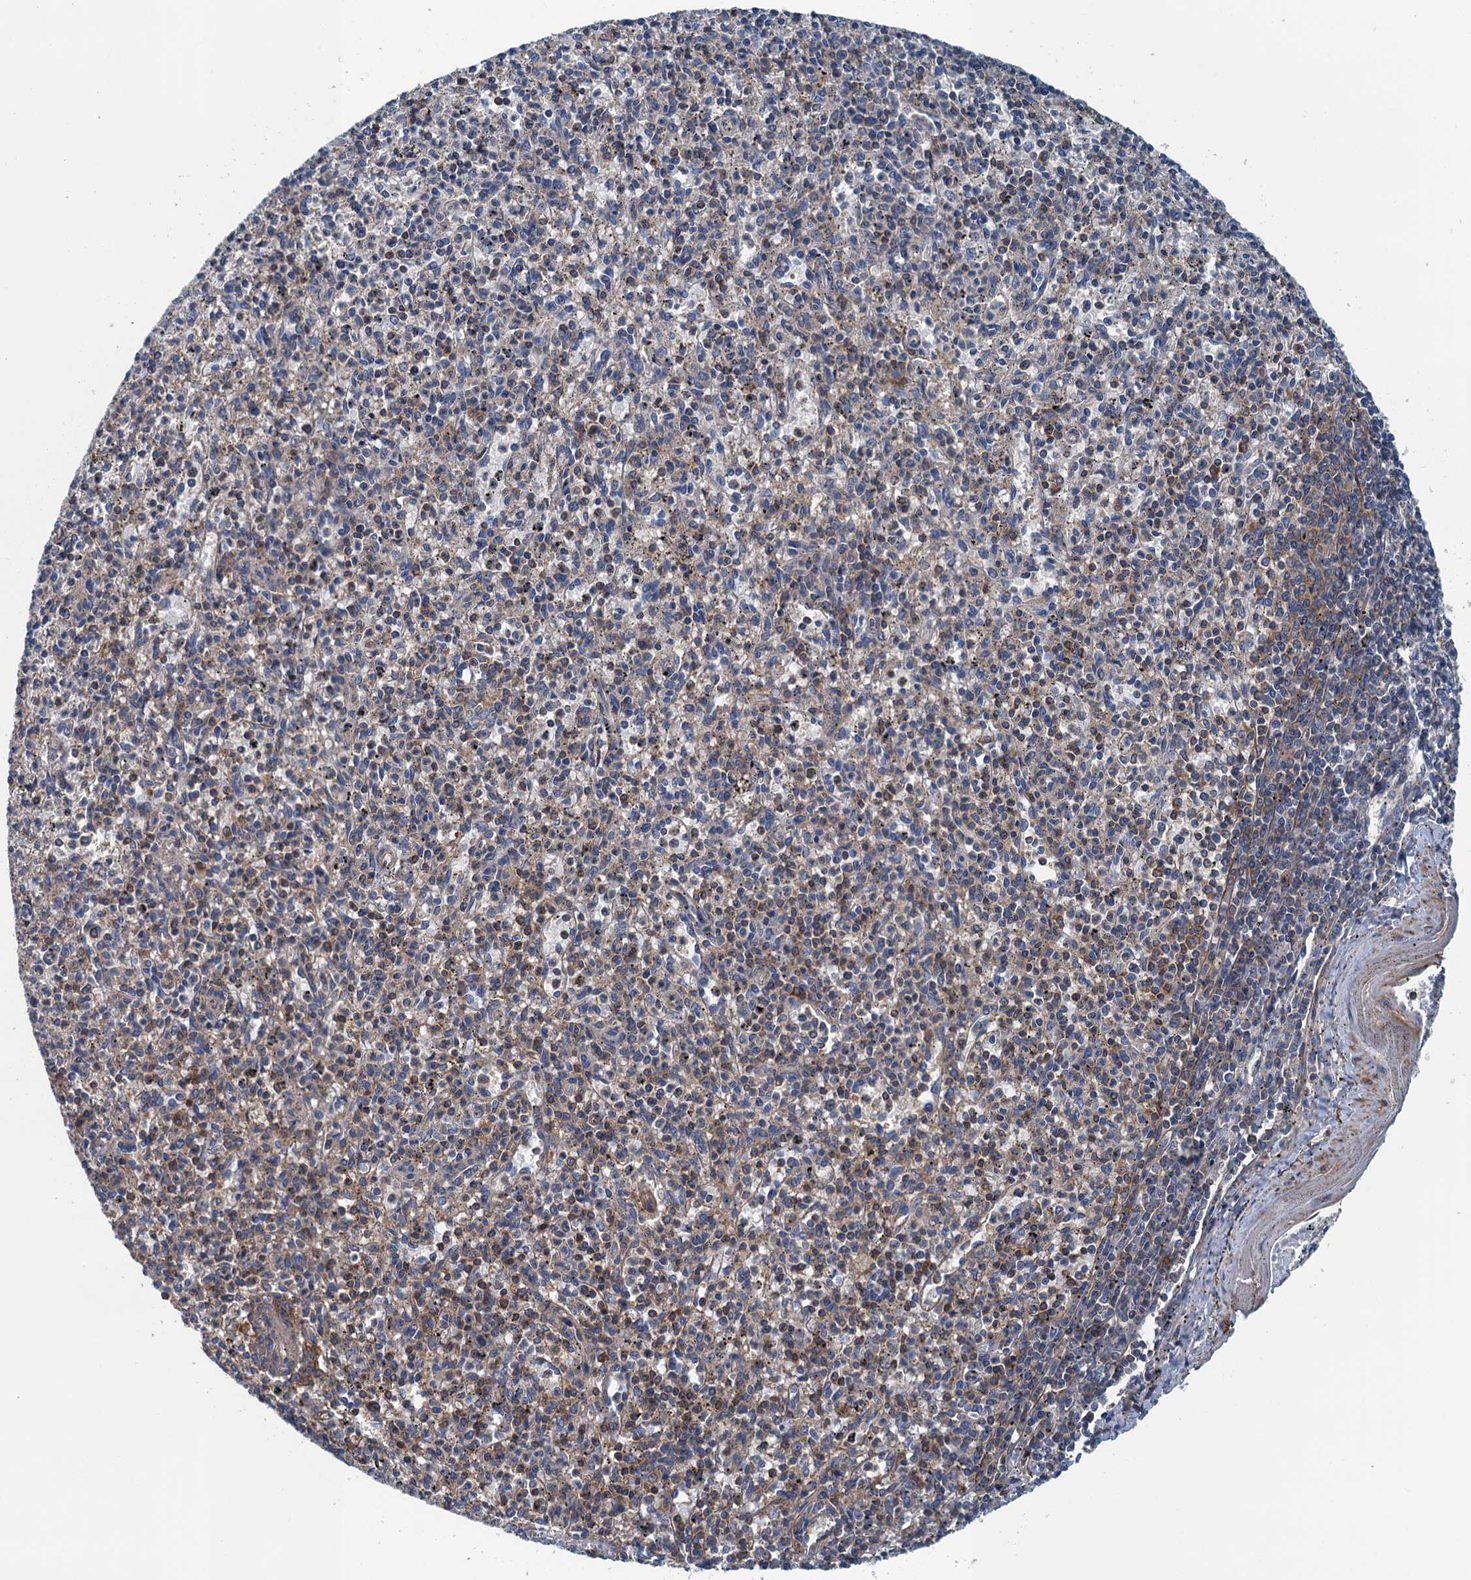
{"staining": {"intensity": "weak", "quantity": "<25%", "location": "cytoplasmic/membranous"}, "tissue": "spleen", "cell_type": "Cells in red pulp", "image_type": "normal", "snomed": [{"axis": "morphology", "description": "Normal tissue, NOS"}, {"axis": "topography", "description": "Spleen"}], "caption": "DAB immunohistochemical staining of benign human spleen displays no significant positivity in cells in red pulp.", "gene": "PPP1R14D", "patient": {"sex": "male", "age": 72}}